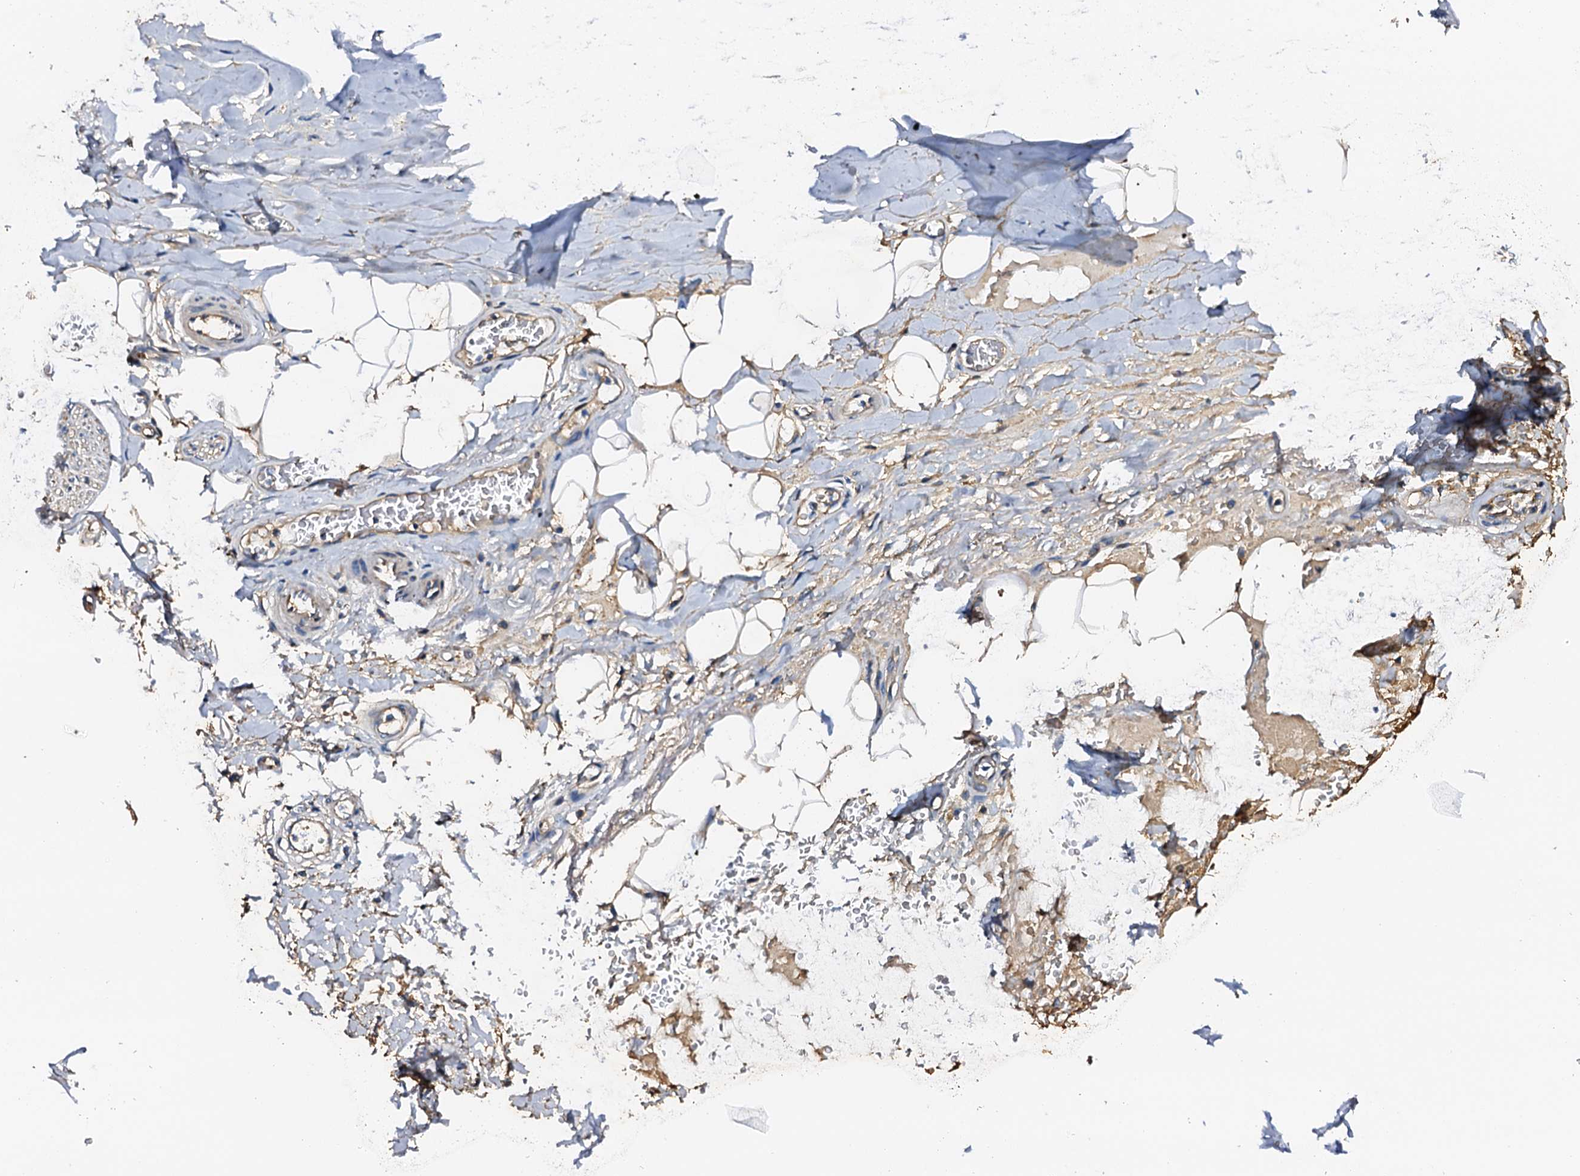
{"staining": {"intensity": "moderate", "quantity": "25%-75%", "location": "cytoplasmic/membranous"}, "tissue": "adipose tissue", "cell_type": "Adipocytes", "image_type": "normal", "snomed": [{"axis": "morphology", "description": "Normal tissue, NOS"}, {"axis": "topography", "description": "Cartilage tissue"}], "caption": "Moderate cytoplasmic/membranous staining for a protein is present in about 25%-75% of adipocytes of normal adipose tissue using IHC.", "gene": "CSKMT", "patient": {"sex": "female", "age": 63}}